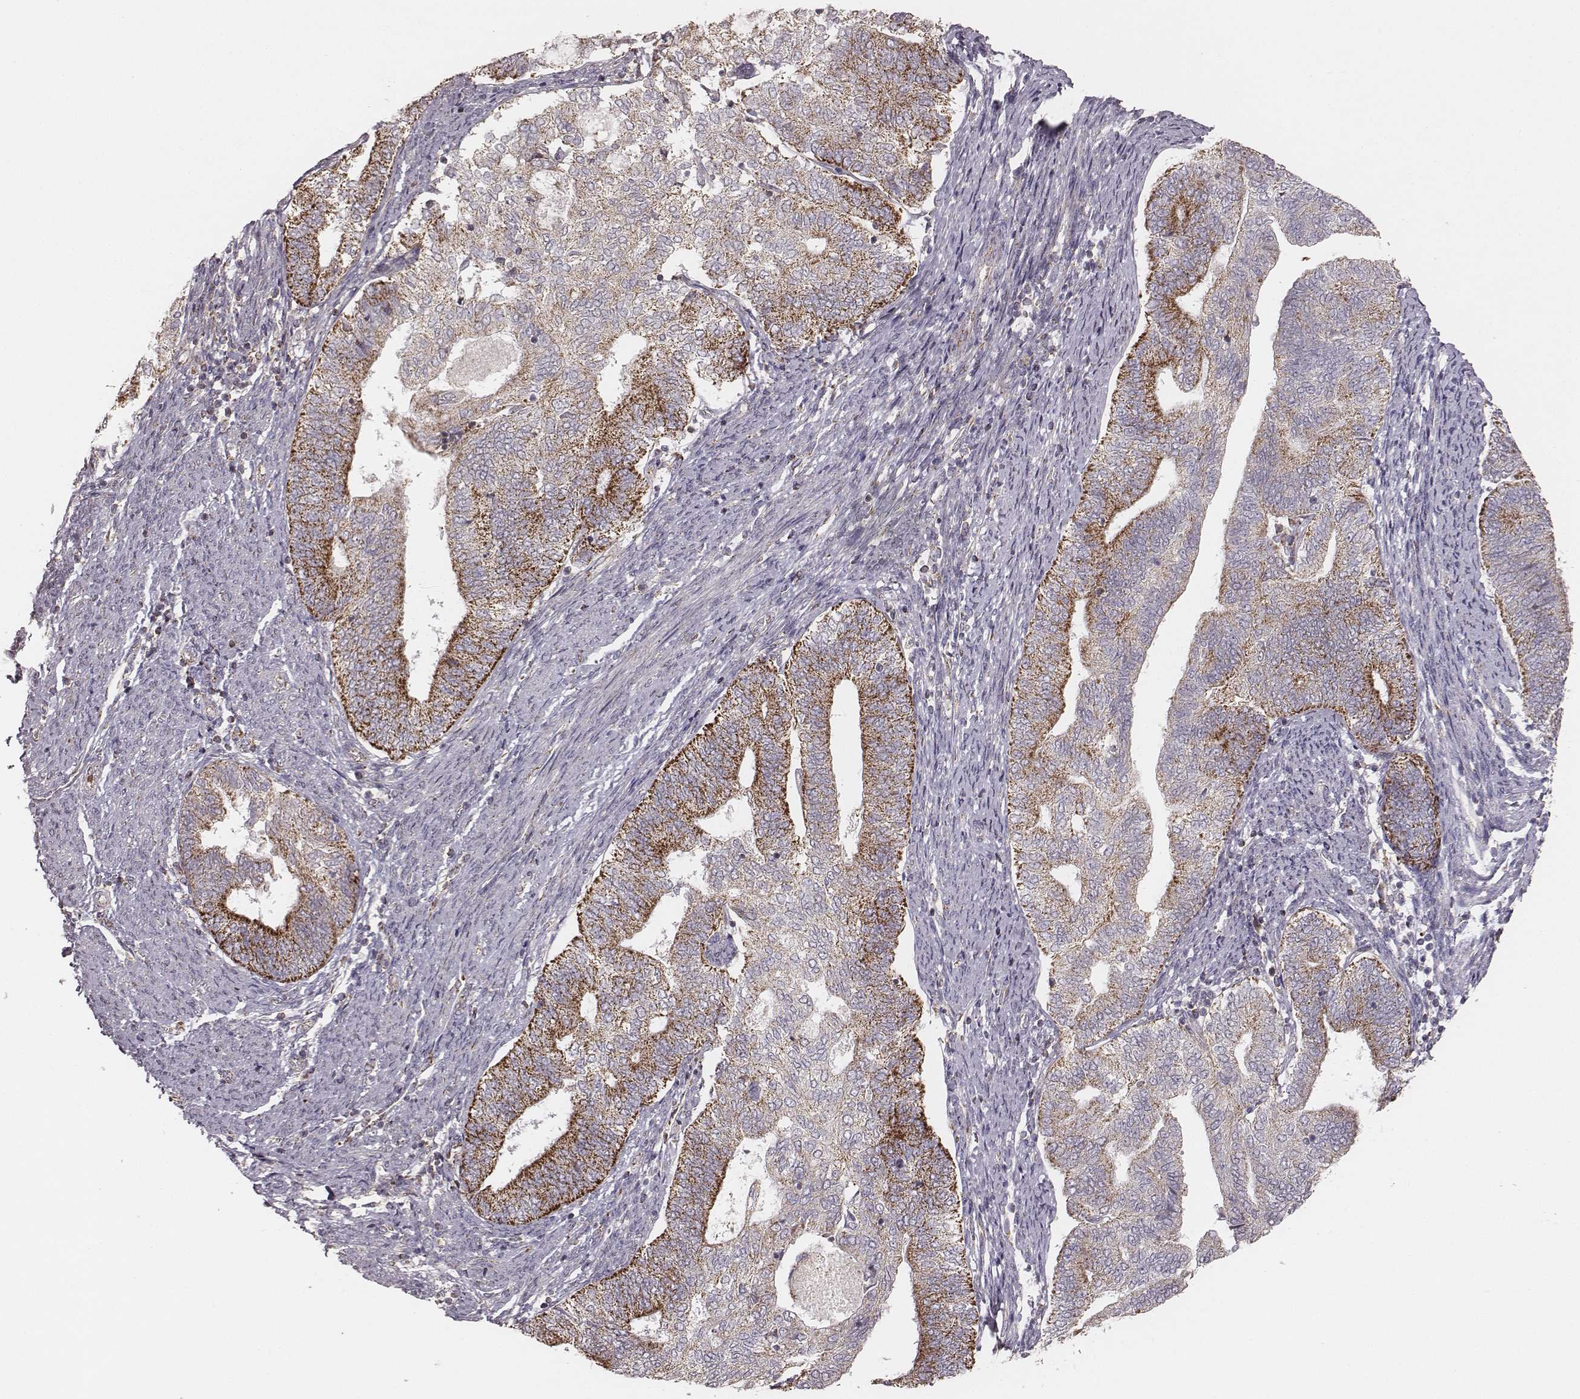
{"staining": {"intensity": "strong", "quantity": "<25%", "location": "cytoplasmic/membranous"}, "tissue": "endometrial cancer", "cell_type": "Tumor cells", "image_type": "cancer", "snomed": [{"axis": "morphology", "description": "Adenocarcinoma, NOS"}, {"axis": "topography", "description": "Endometrium"}], "caption": "An immunohistochemistry image of tumor tissue is shown. Protein staining in brown highlights strong cytoplasmic/membranous positivity in endometrial cancer (adenocarcinoma) within tumor cells. (Brightfield microscopy of DAB IHC at high magnification).", "gene": "TUFM", "patient": {"sex": "female", "age": 65}}